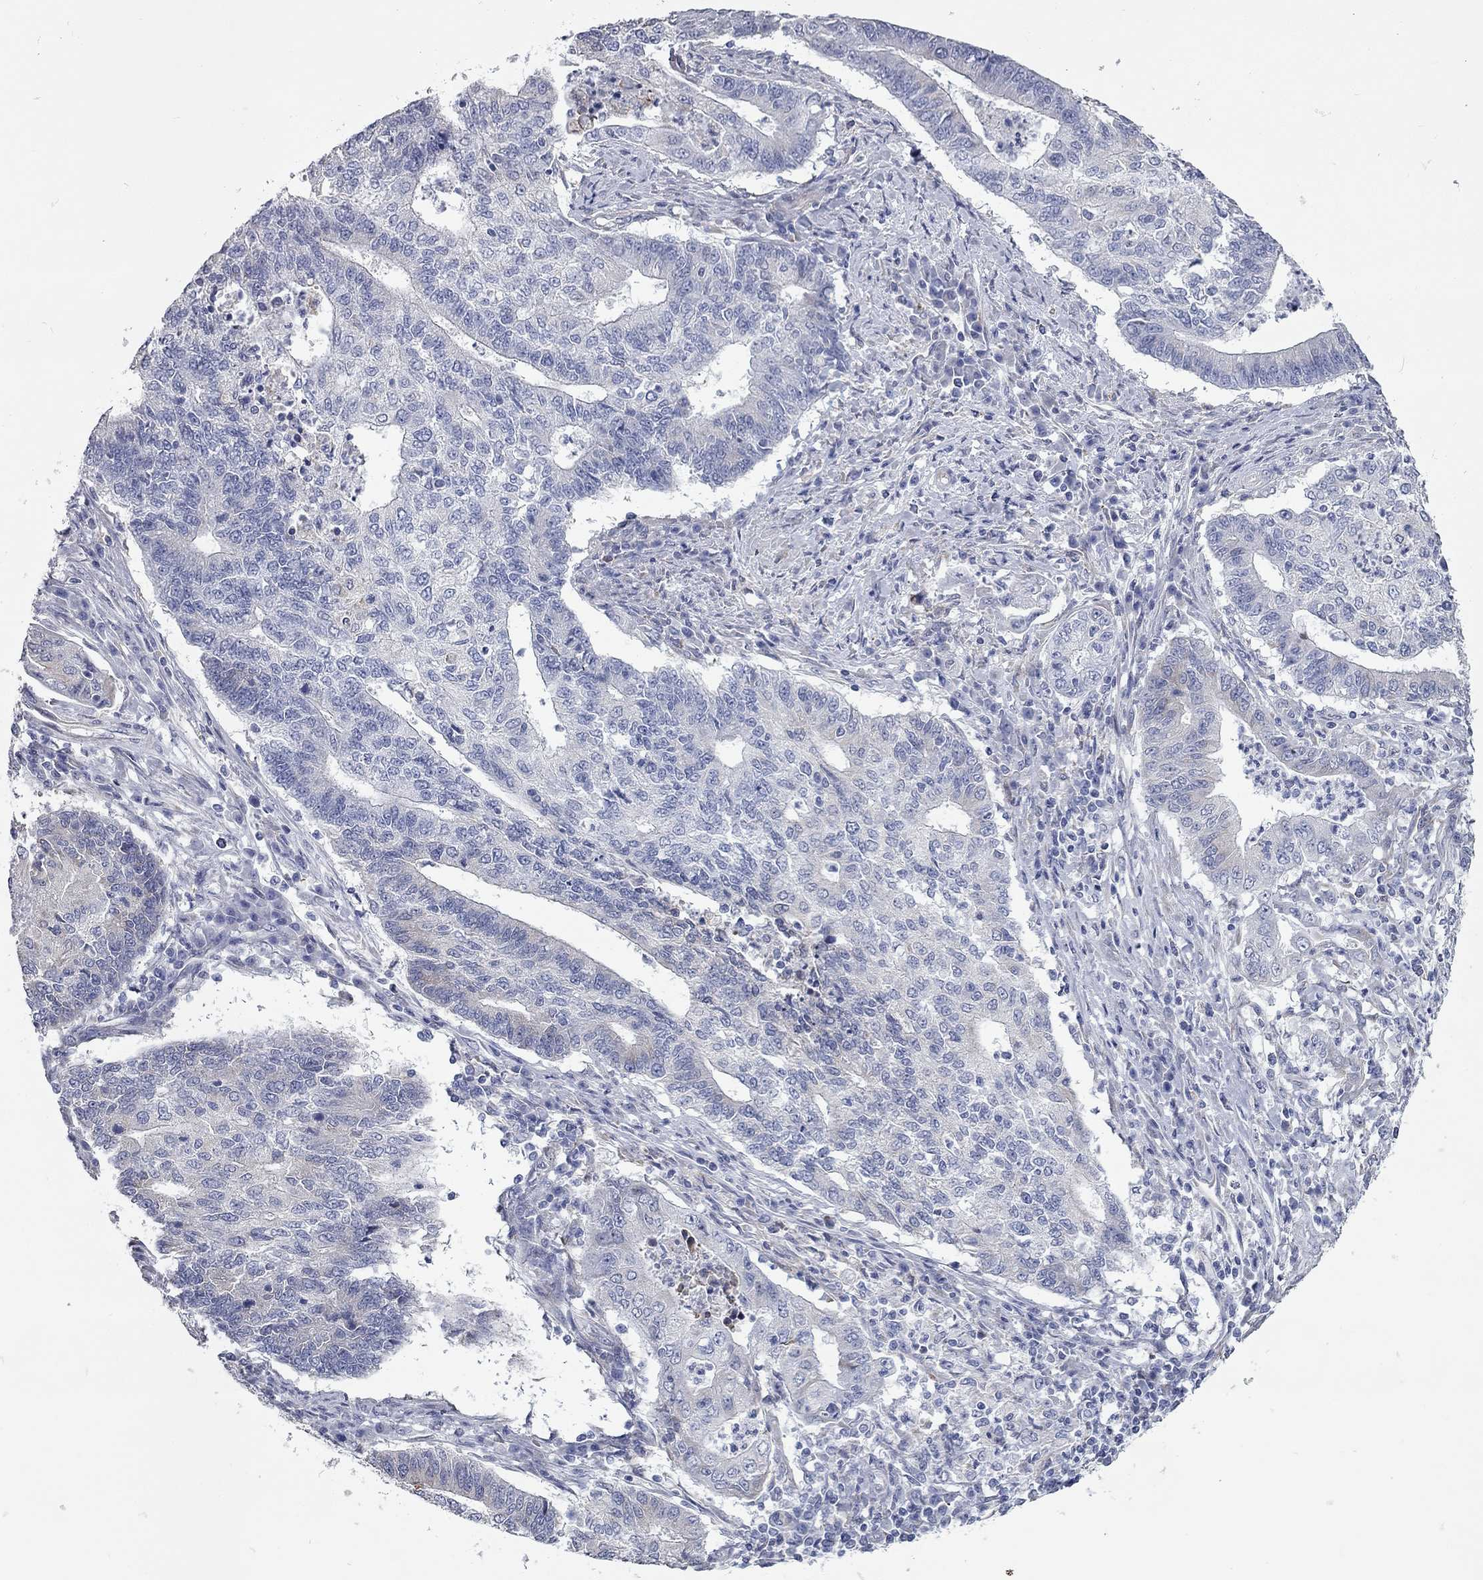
{"staining": {"intensity": "negative", "quantity": "none", "location": "none"}, "tissue": "endometrial cancer", "cell_type": "Tumor cells", "image_type": "cancer", "snomed": [{"axis": "morphology", "description": "Adenocarcinoma, NOS"}, {"axis": "topography", "description": "Uterus"}, {"axis": "topography", "description": "Endometrium"}], "caption": "Tumor cells are negative for protein expression in human adenocarcinoma (endometrial).", "gene": "XAGE2", "patient": {"sex": "female", "age": 54}}